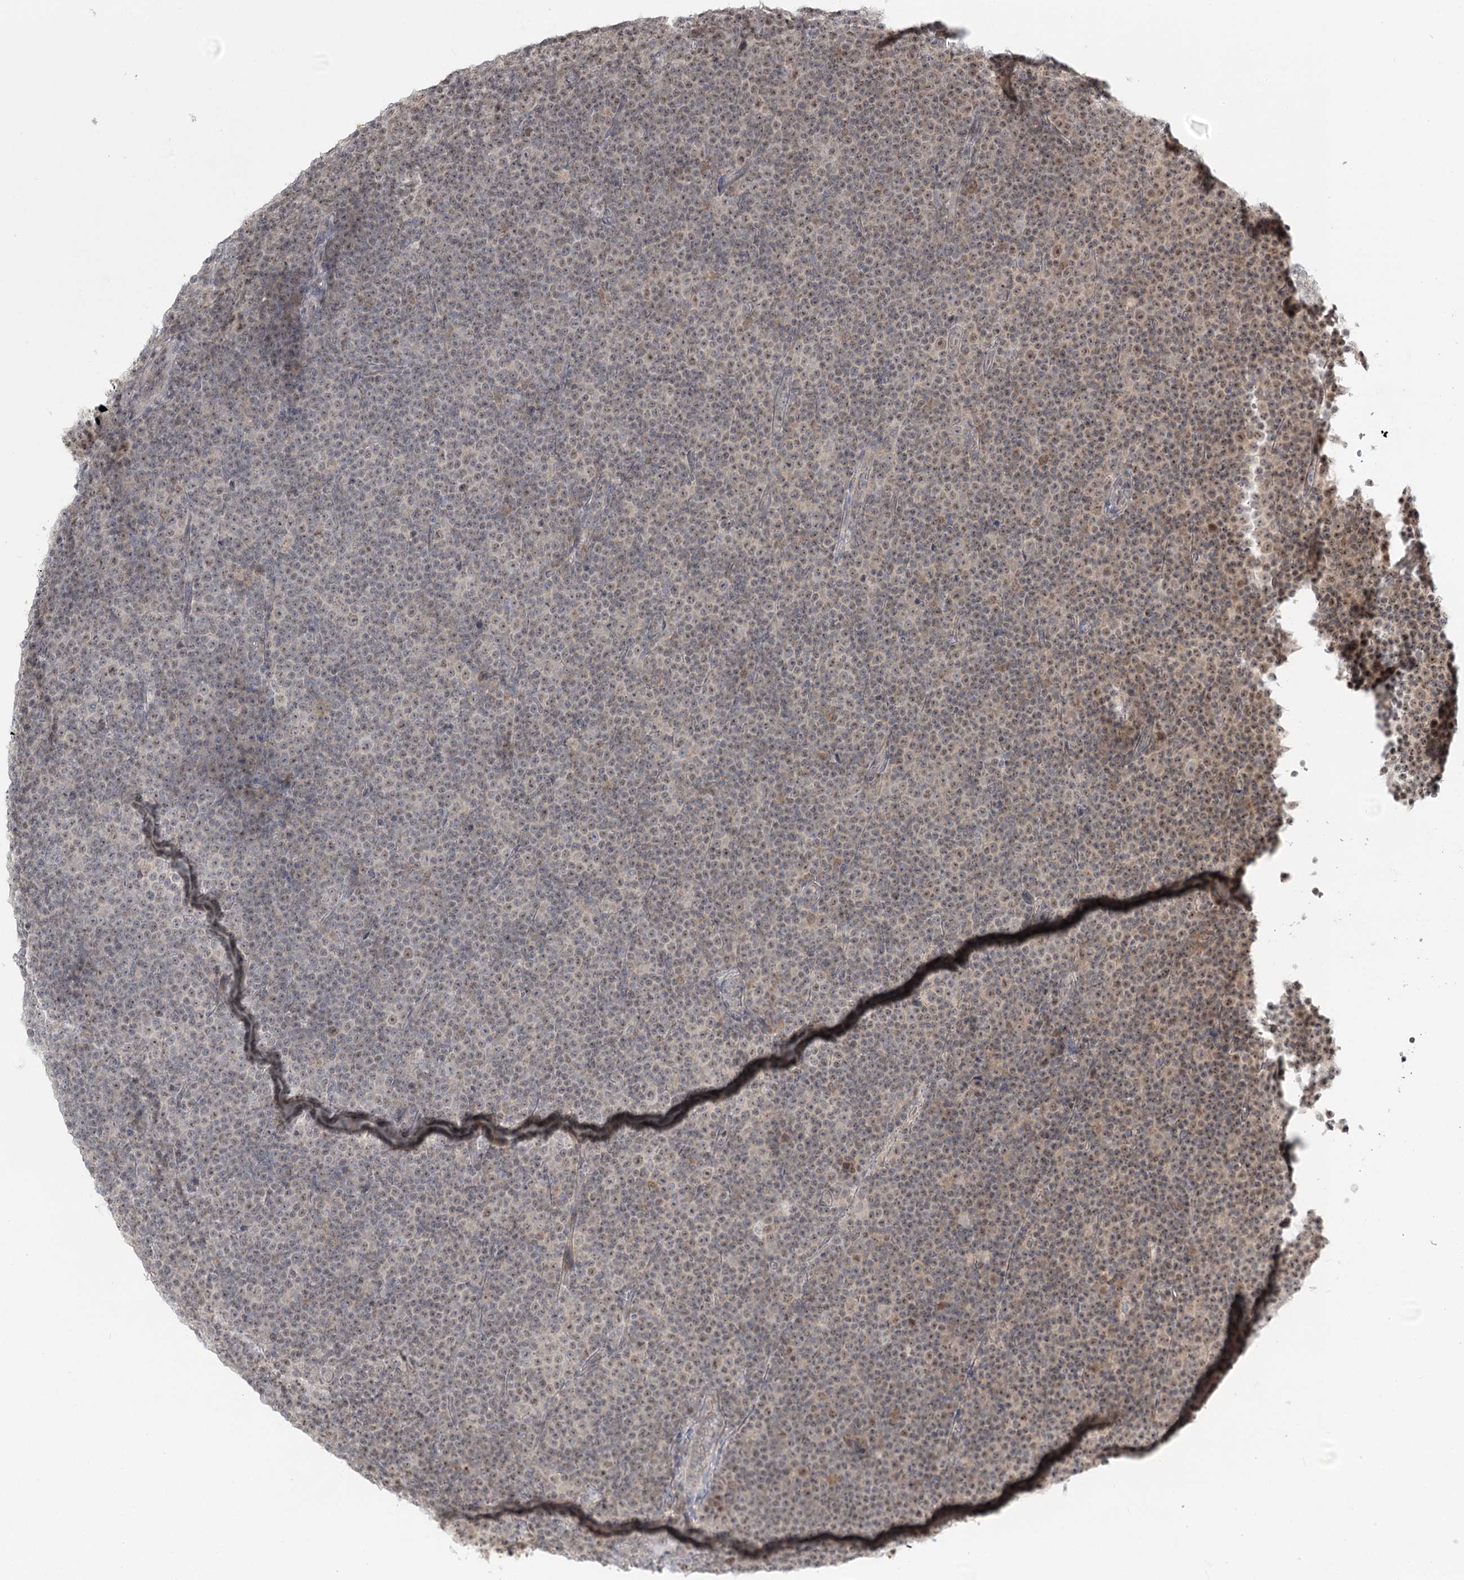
{"staining": {"intensity": "negative", "quantity": "none", "location": "none"}, "tissue": "lymphoma", "cell_type": "Tumor cells", "image_type": "cancer", "snomed": [{"axis": "morphology", "description": "Malignant lymphoma, non-Hodgkin's type, Low grade"}, {"axis": "topography", "description": "Lymph node"}], "caption": "Low-grade malignant lymphoma, non-Hodgkin's type was stained to show a protein in brown. There is no significant staining in tumor cells.", "gene": "R3HCC1L", "patient": {"sex": "female", "age": 67}}